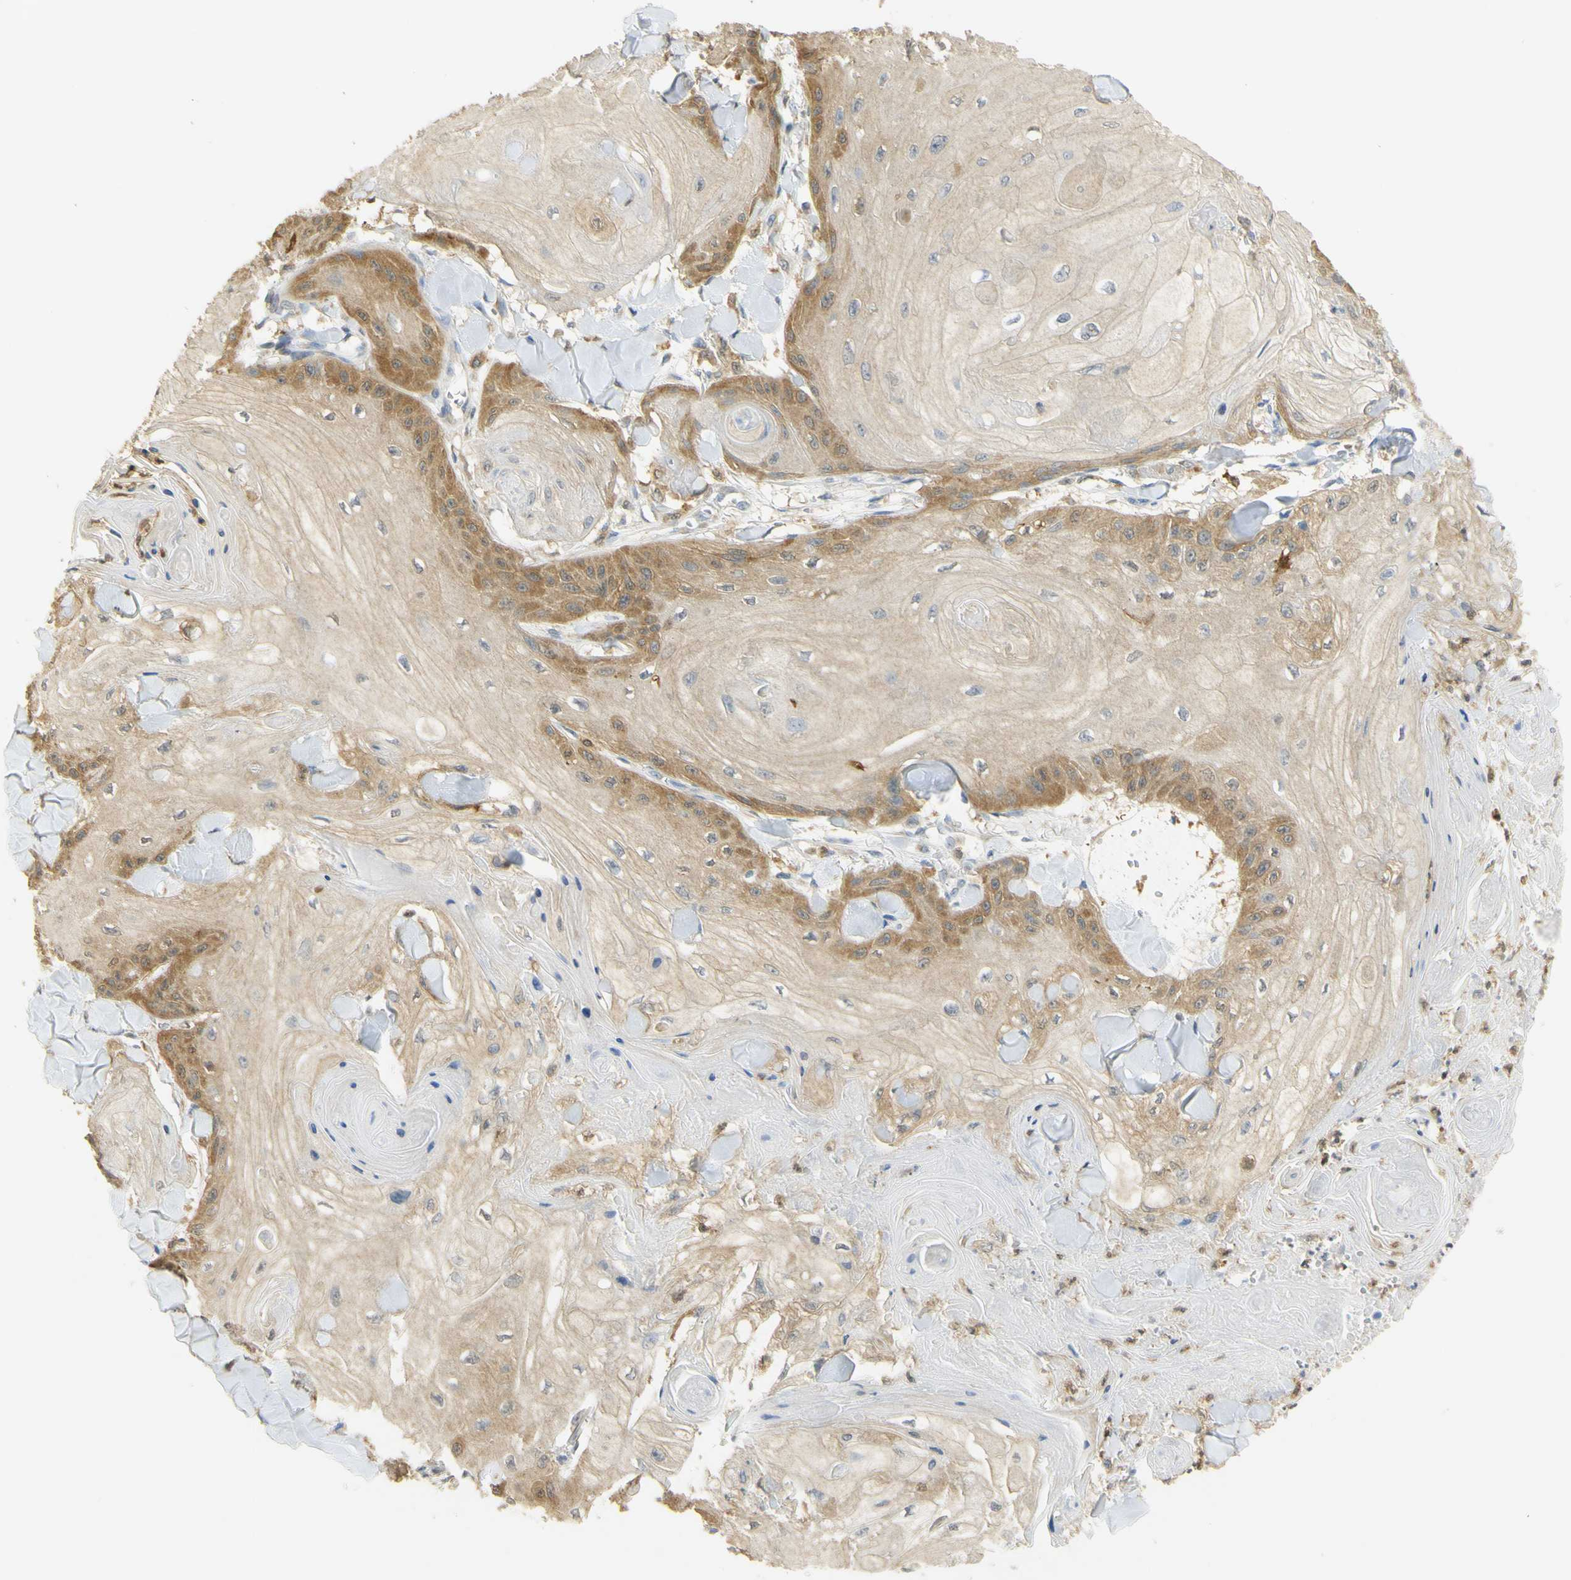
{"staining": {"intensity": "moderate", "quantity": "<25%", "location": "cytoplasmic/membranous"}, "tissue": "skin cancer", "cell_type": "Tumor cells", "image_type": "cancer", "snomed": [{"axis": "morphology", "description": "Squamous cell carcinoma, NOS"}, {"axis": "topography", "description": "Skin"}], "caption": "Squamous cell carcinoma (skin) stained with DAB immunohistochemistry reveals low levels of moderate cytoplasmic/membranous positivity in approximately <25% of tumor cells.", "gene": "PAK1", "patient": {"sex": "male", "age": 74}}